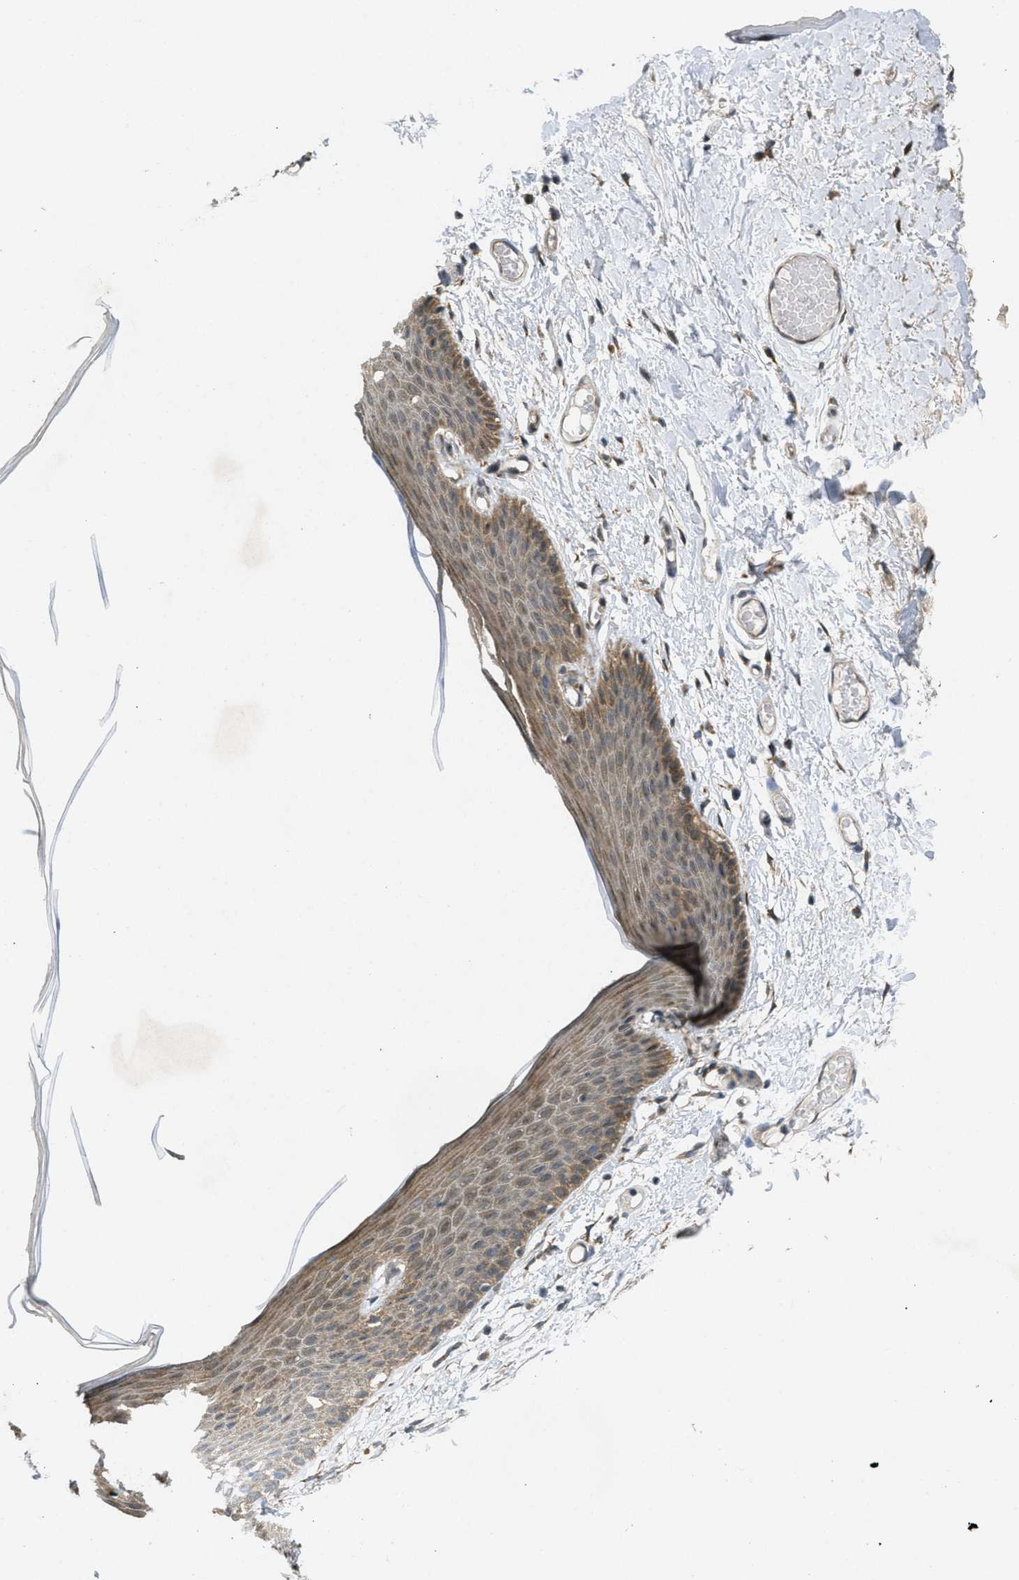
{"staining": {"intensity": "moderate", "quantity": ">75%", "location": "cytoplasmic/membranous"}, "tissue": "skin", "cell_type": "Epidermal cells", "image_type": "normal", "snomed": [{"axis": "morphology", "description": "Normal tissue, NOS"}, {"axis": "topography", "description": "Vulva"}], "caption": "The photomicrograph exhibits a brown stain indicating the presence of a protein in the cytoplasmic/membranous of epidermal cells in skin. (DAB (3,3'-diaminobenzidine) IHC, brown staining for protein, blue staining for nuclei).", "gene": "IFNLR1", "patient": {"sex": "female", "age": 54}}